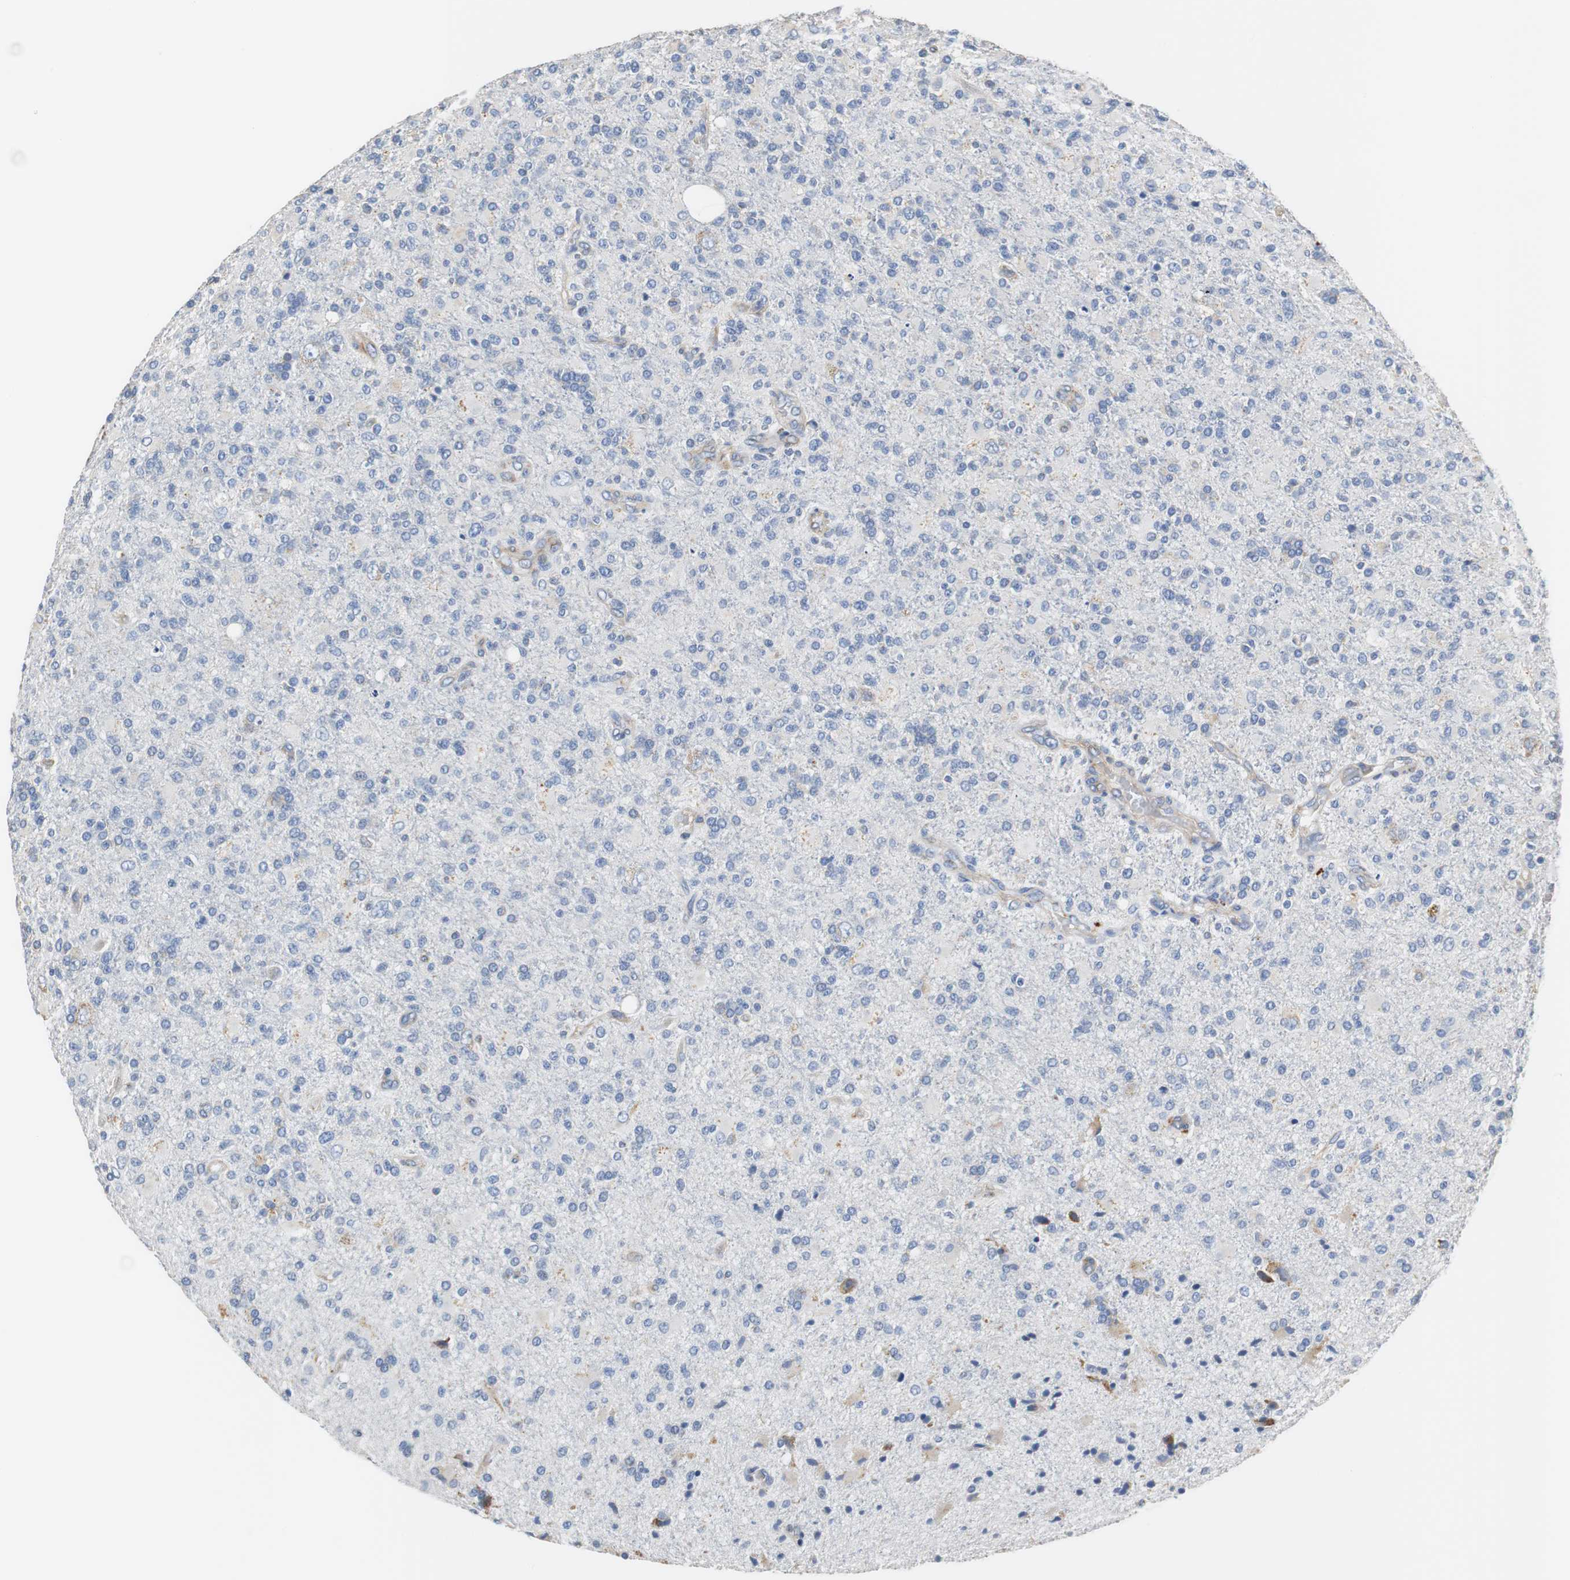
{"staining": {"intensity": "negative", "quantity": "none", "location": "none"}, "tissue": "glioma", "cell_type": "Tumor cells", "image_type": "cancer", "snomed": [{"axis": "morphology", "description": "Glioma, malignant, High grade"}, {"axis": "topography", "description": "Brain"}], "caption": "A high-resolution histopathology image shows immunohistochemistry (IHC) staining of glioma, which demonstrates no significant staining in tumor cells.", "gene": "PCK1", "patient": {"sex": "male", "age": 71}}